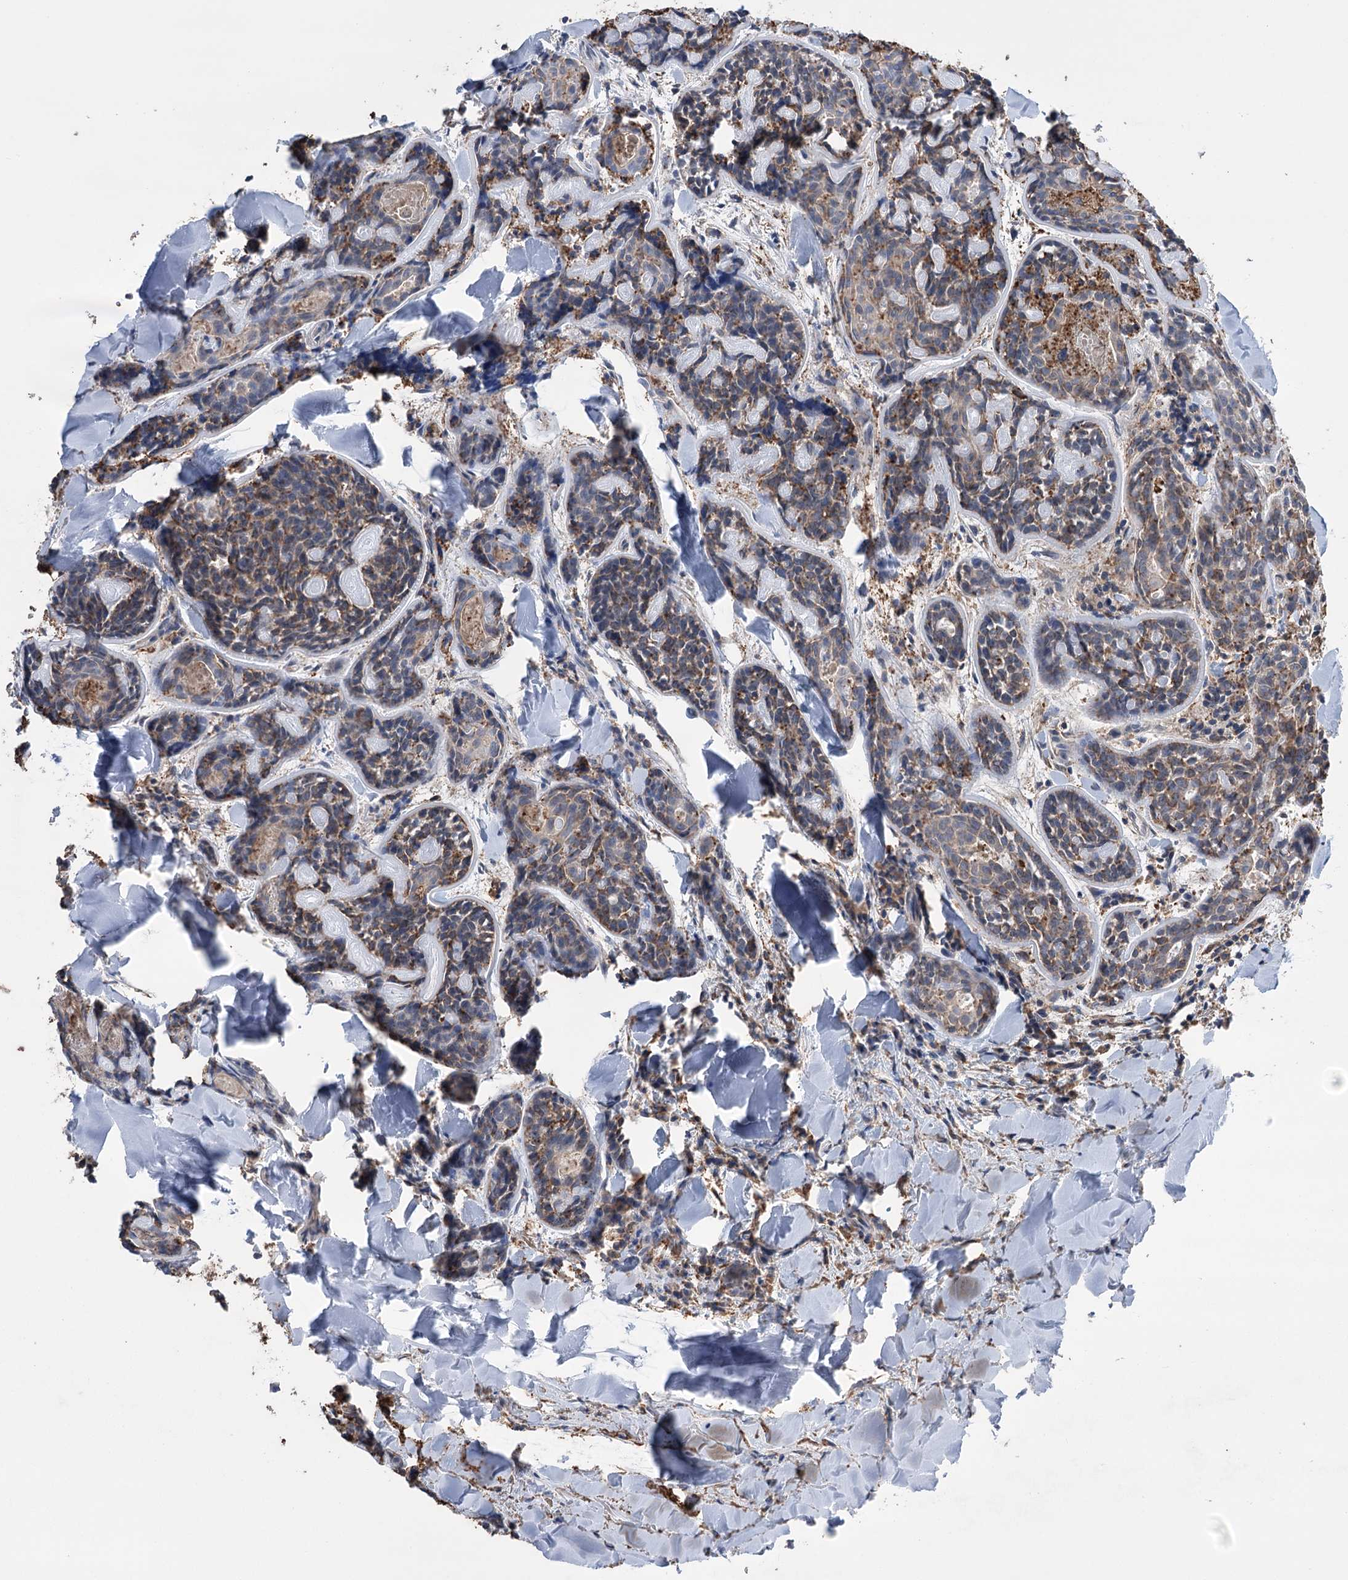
{"staining": {"intensity": "moderate", "quantity": "25%-75%", "location": "cytoplasmic/membranous"}, "tissue": "head and neck cancer", "cell_type": "Tumor cells", "image_type": "cancer", "snomed": [{"axis": "morphology", "description": "Adenocarcinoma, NOS"}, {"axis": "topography", "description": "Salivary gland"}, {"axis": "topography", "description": "Head-Neck"}], "caption": "Brown immunohistochemical staining in human adenocarcinoma (head and neck) shows moderate cytoplasmic/membranous expression in about 25%-75% of tumor cells.", "gene": "TRIM71", "patient": {"sex": "female", "age": 63}}